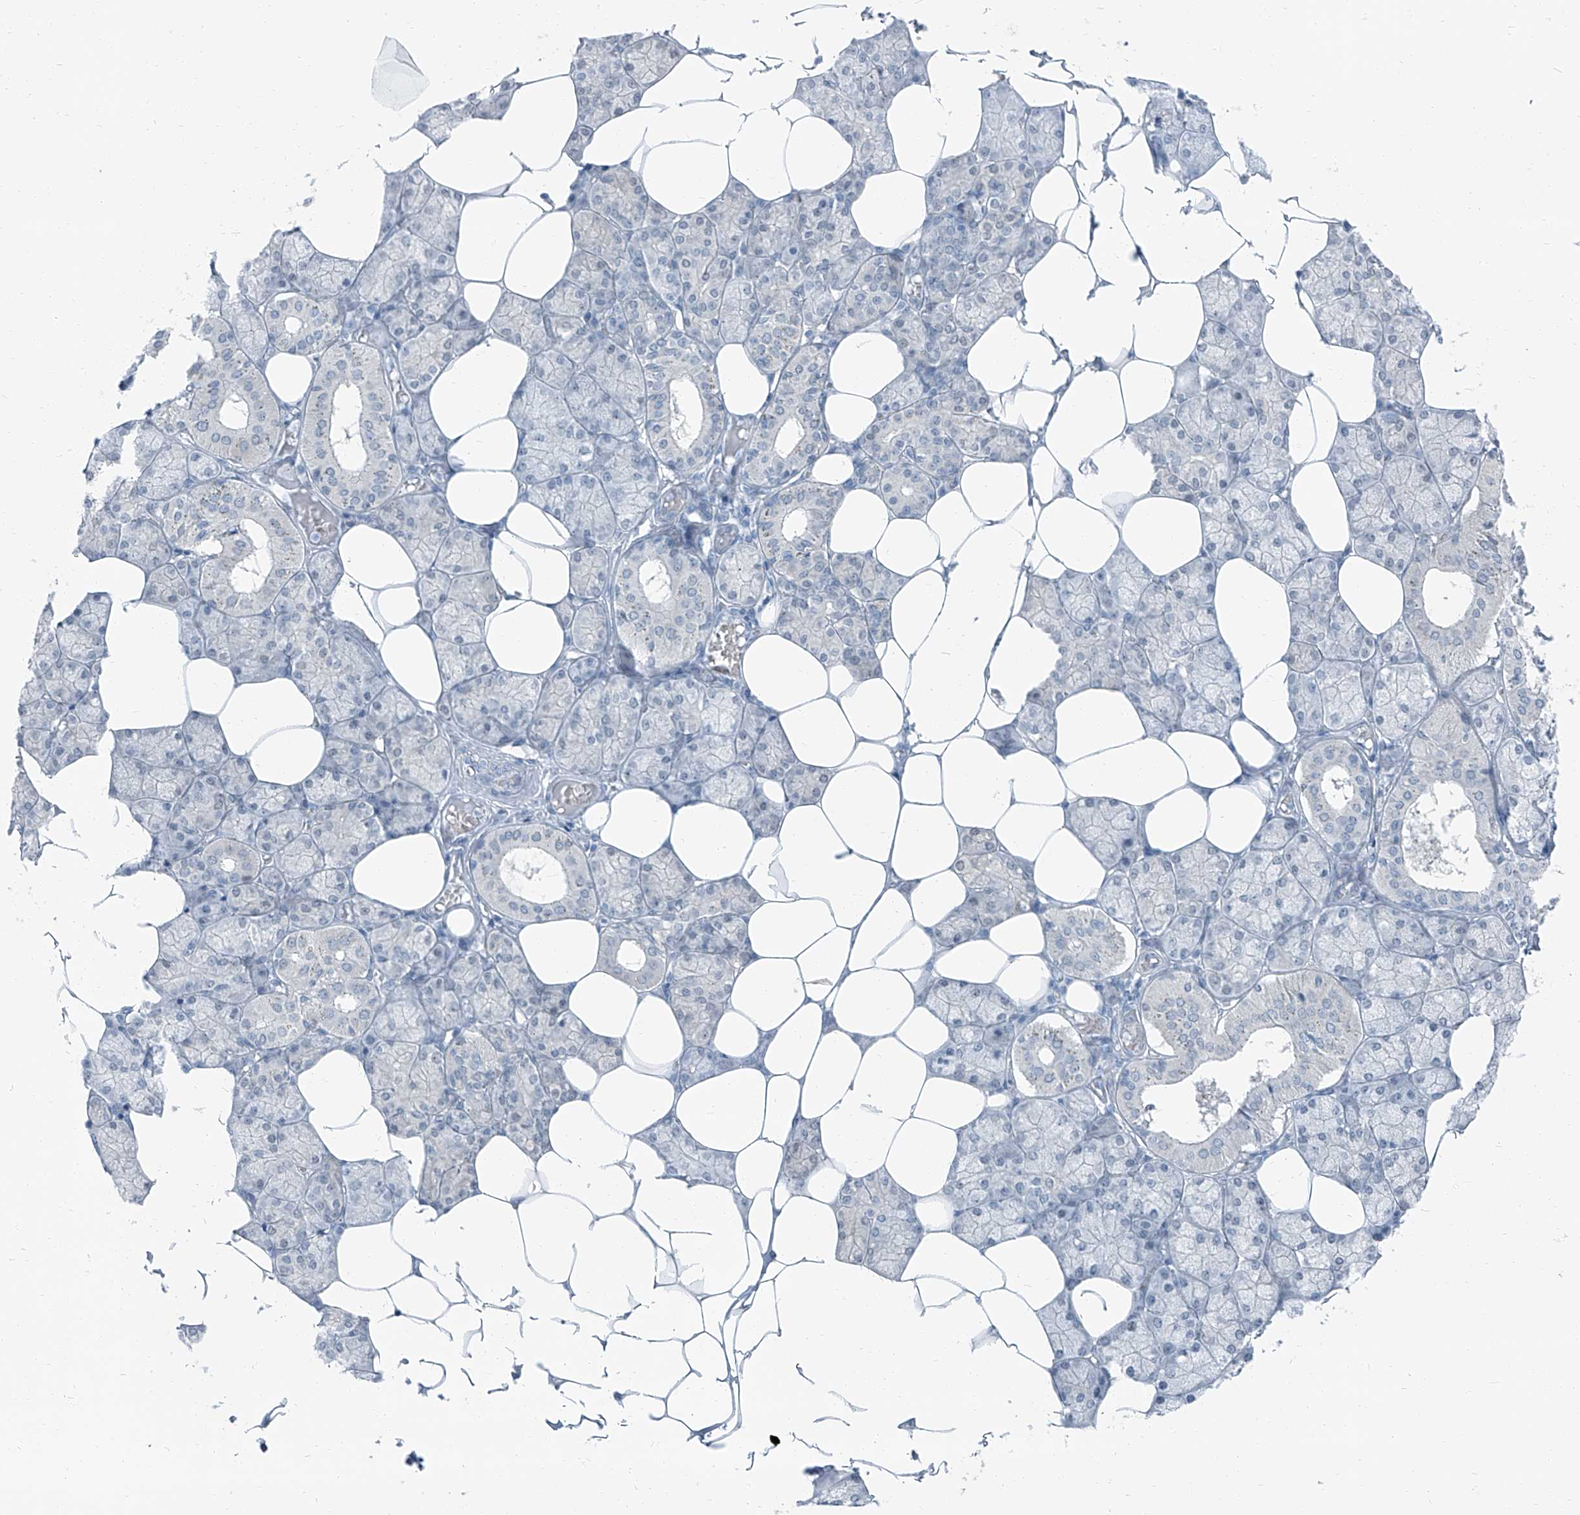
{"staining": {"intensity": "weak", "quantity": "<25%", "location": "nuclear"}, "tissue": "salivary gland", "cell_type": "Glandular cells", "image_type": "normal", "snomed": [{"axis": "morphology", "description": "Normal tissue, NOS"}, {"axis": "topography", "description": "Salivary gland"}], "caption": "A photomicrograph of human salivary gland is negative for staining in glandular cells. (Stains: DAB (3,3'-diaminobenzidine) immunohistochemistry with hematoxylin counter stain, Microscopy: brightfield microscopy at high magnification).", "gene": "RGN", "patient": {"sex": "male", "age": 62}}